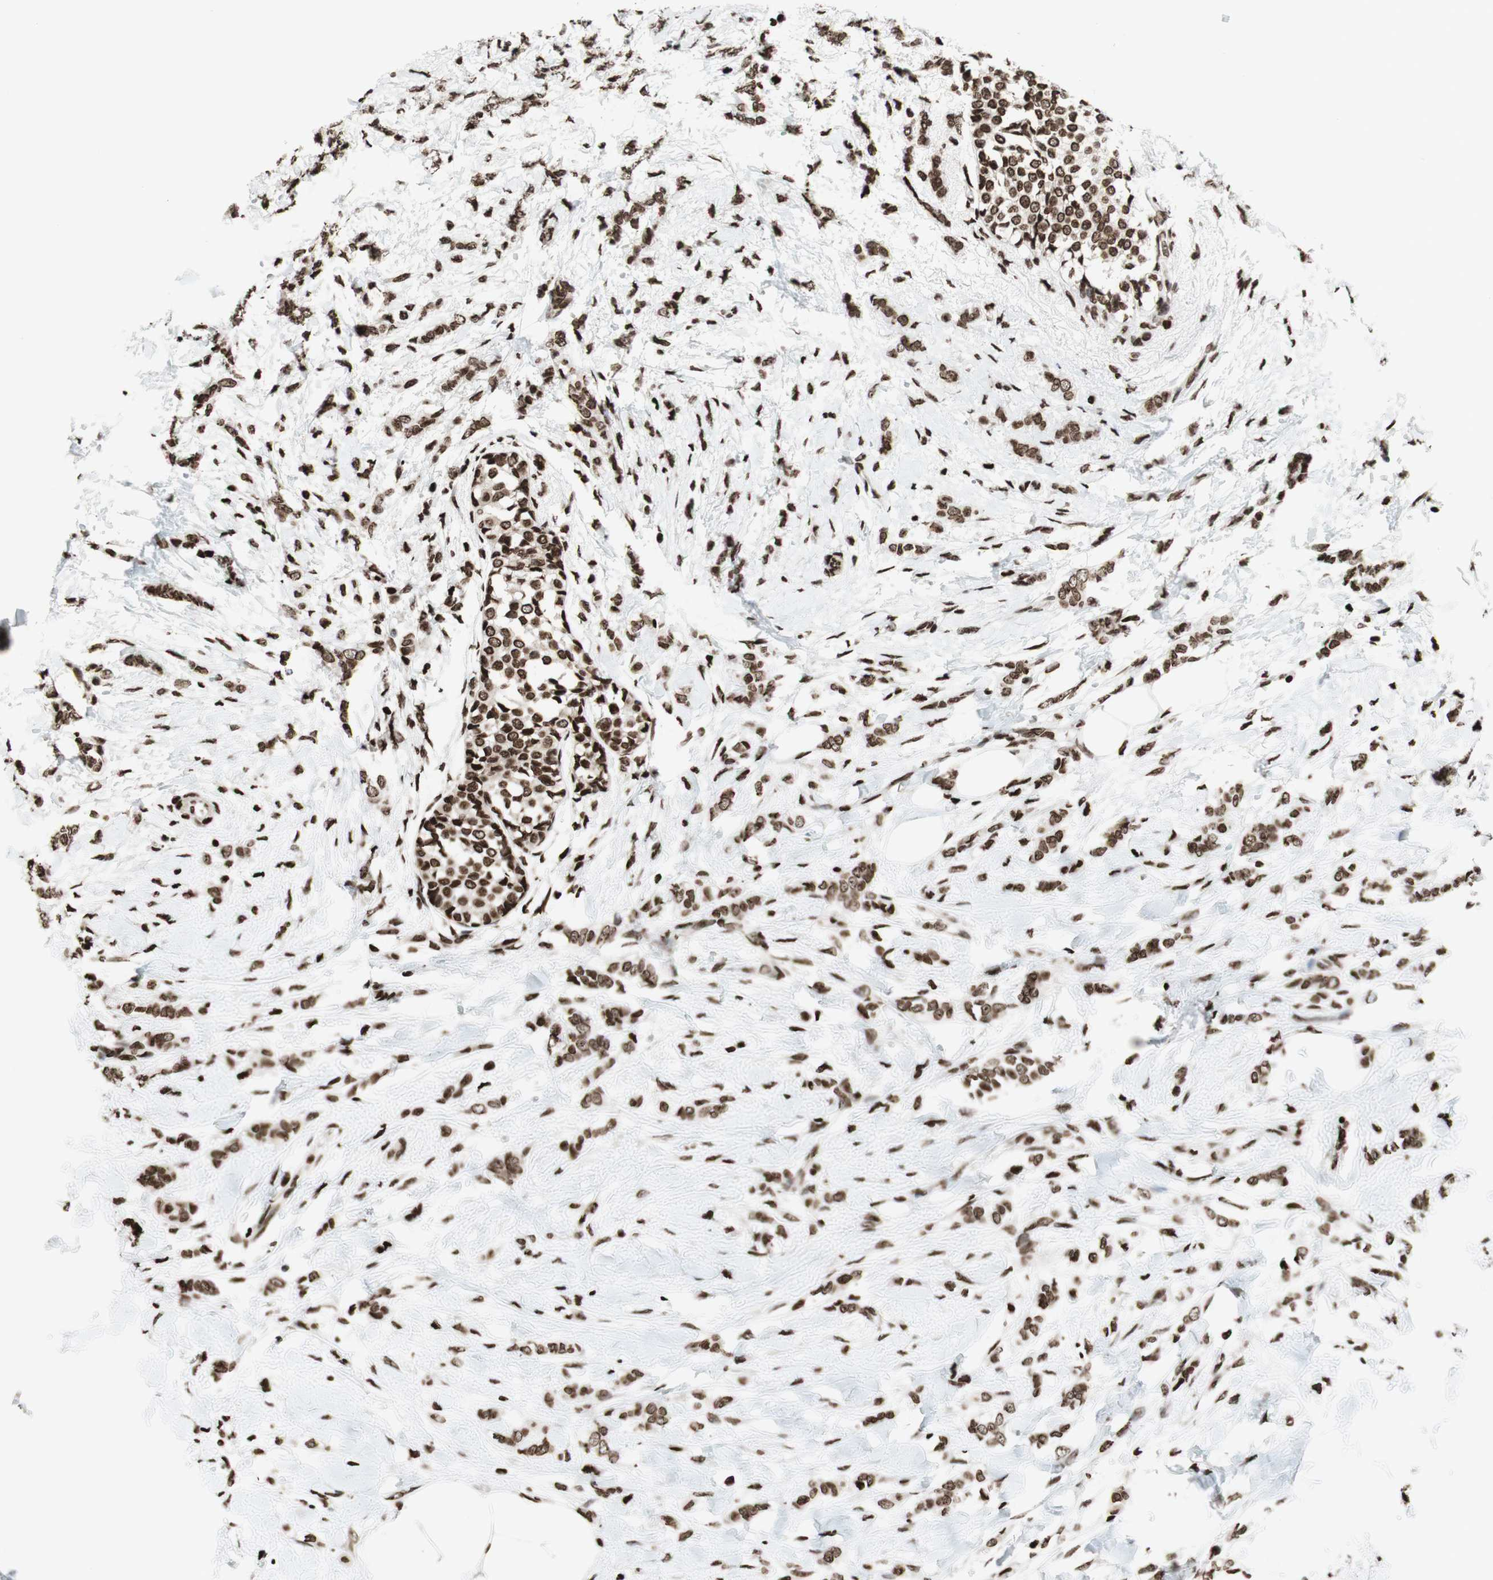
{"staining": {"intensity": "moderate", "quantity": ">75%", "location": "nuclear"}, "tissue": "breast cancer", "cell_type": "Tumor cells", "image_type": "cancer", "snomed": [{"axis": "morphology", "description": "Lobular carcinoma, in situ"}, {"axis": "morphology", "description": "Lobular carcinoma"}, {"axis": "topography", "description": "Breast"}], "caption": "The image displays immunohistochemical staining of breast cancer. There is moderate nuclear positivity is present in about >75% of tumor cells.", "gene": "NCOA3", "patient": {"sex": "female", "age": 41}}